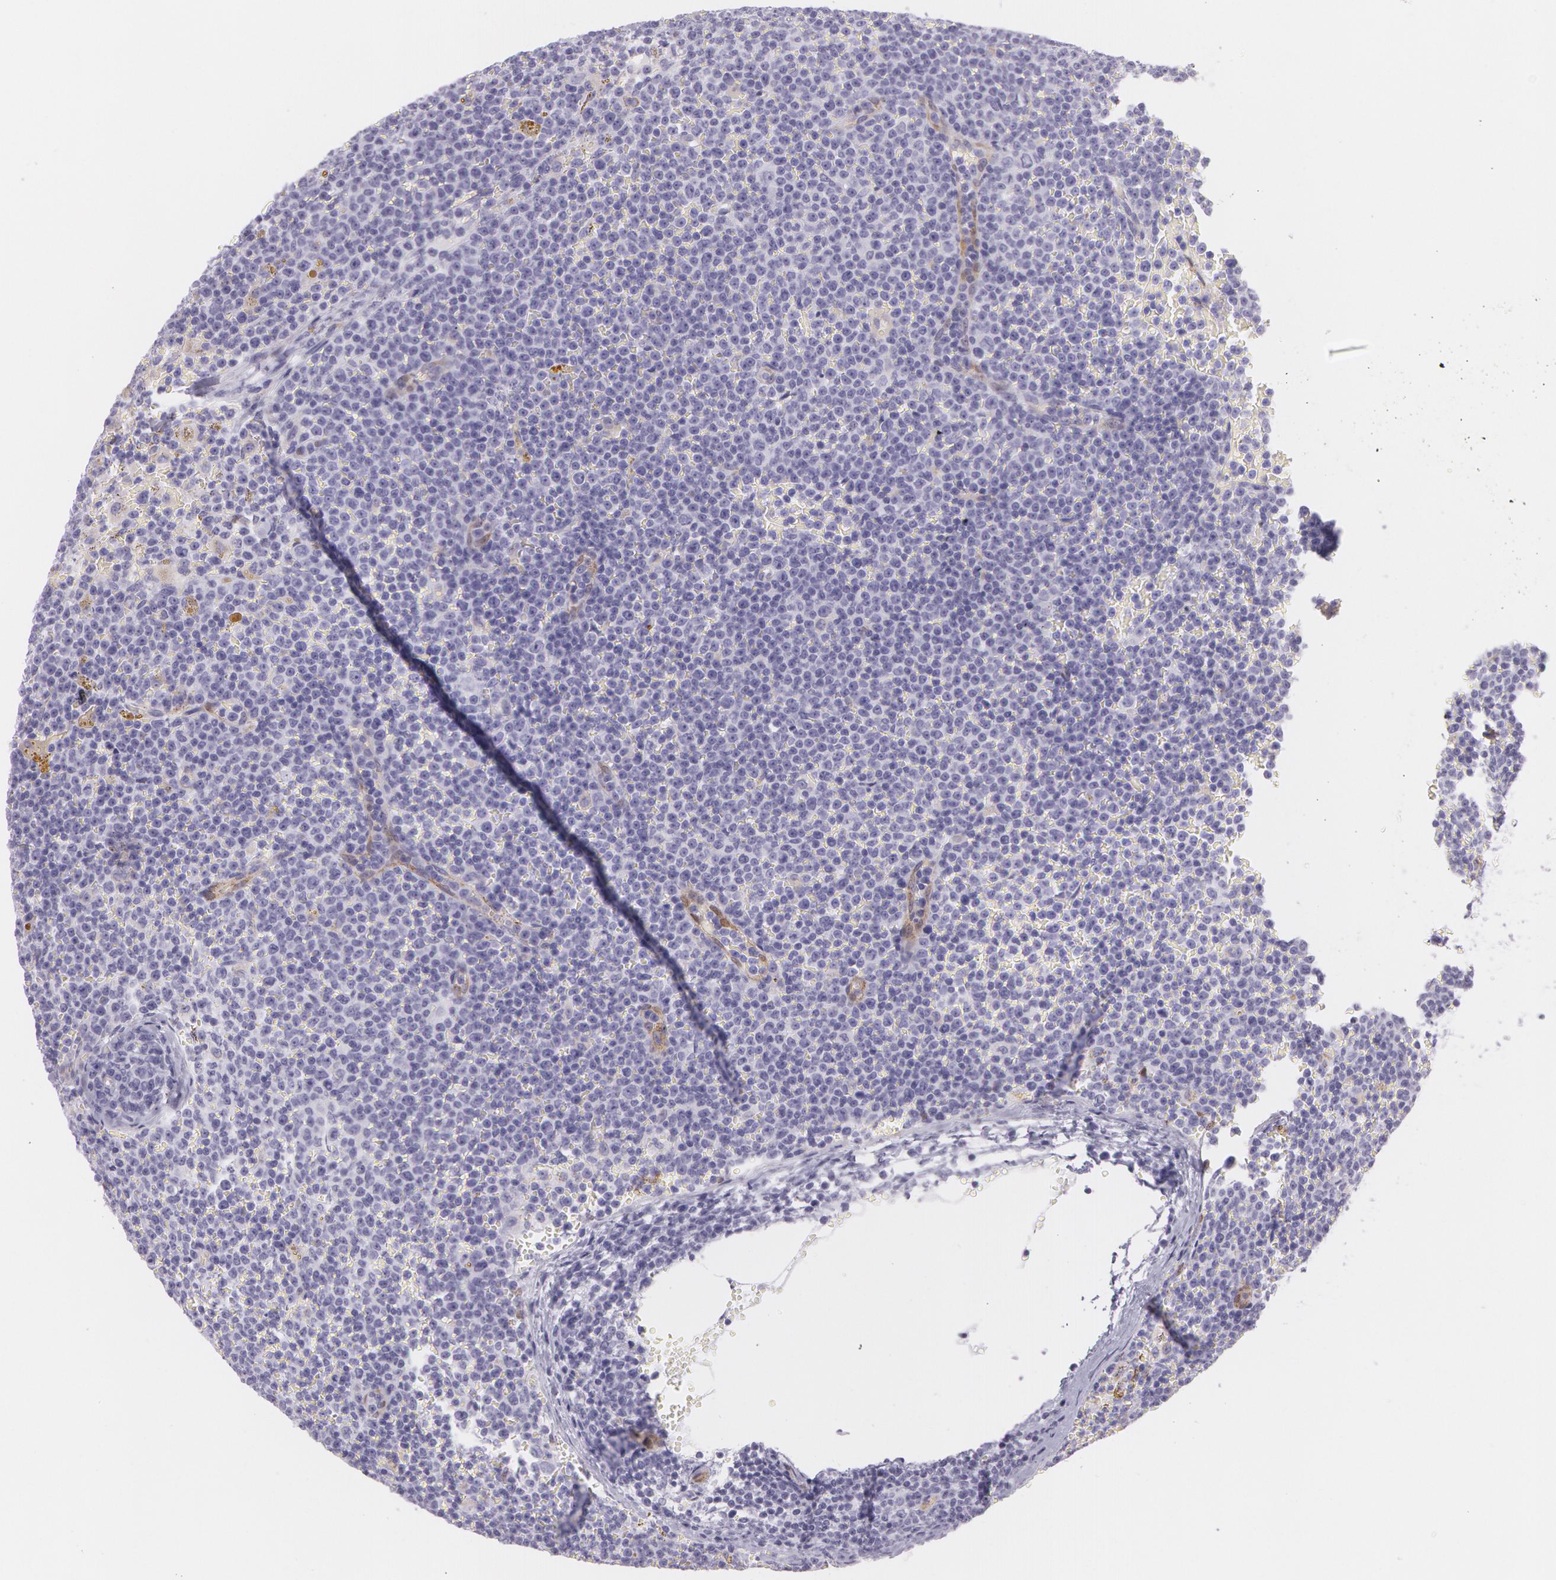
{"staining": {"intensity": "negative", "quantity": "none", "location": "none"}, "tissue": "lymphoma", "cell_type": "Tumor cells", "image_type": "cancer", "snomed": [{"axis": "morphology", "description": "Malignant lymphoma, non-Hodgkin's type, Low grade"}, {"axis": "topography", "description": "Lymph node"}], "caption": "Micrograph shows no protein staining in tumor cells of lymphoma tissue. (DAB immunohistochemistry (IHC) visualized using brightfield microscopy, high magnification).", "gene": "SNCG", "patient": {"sex": "male", "age": 50}}